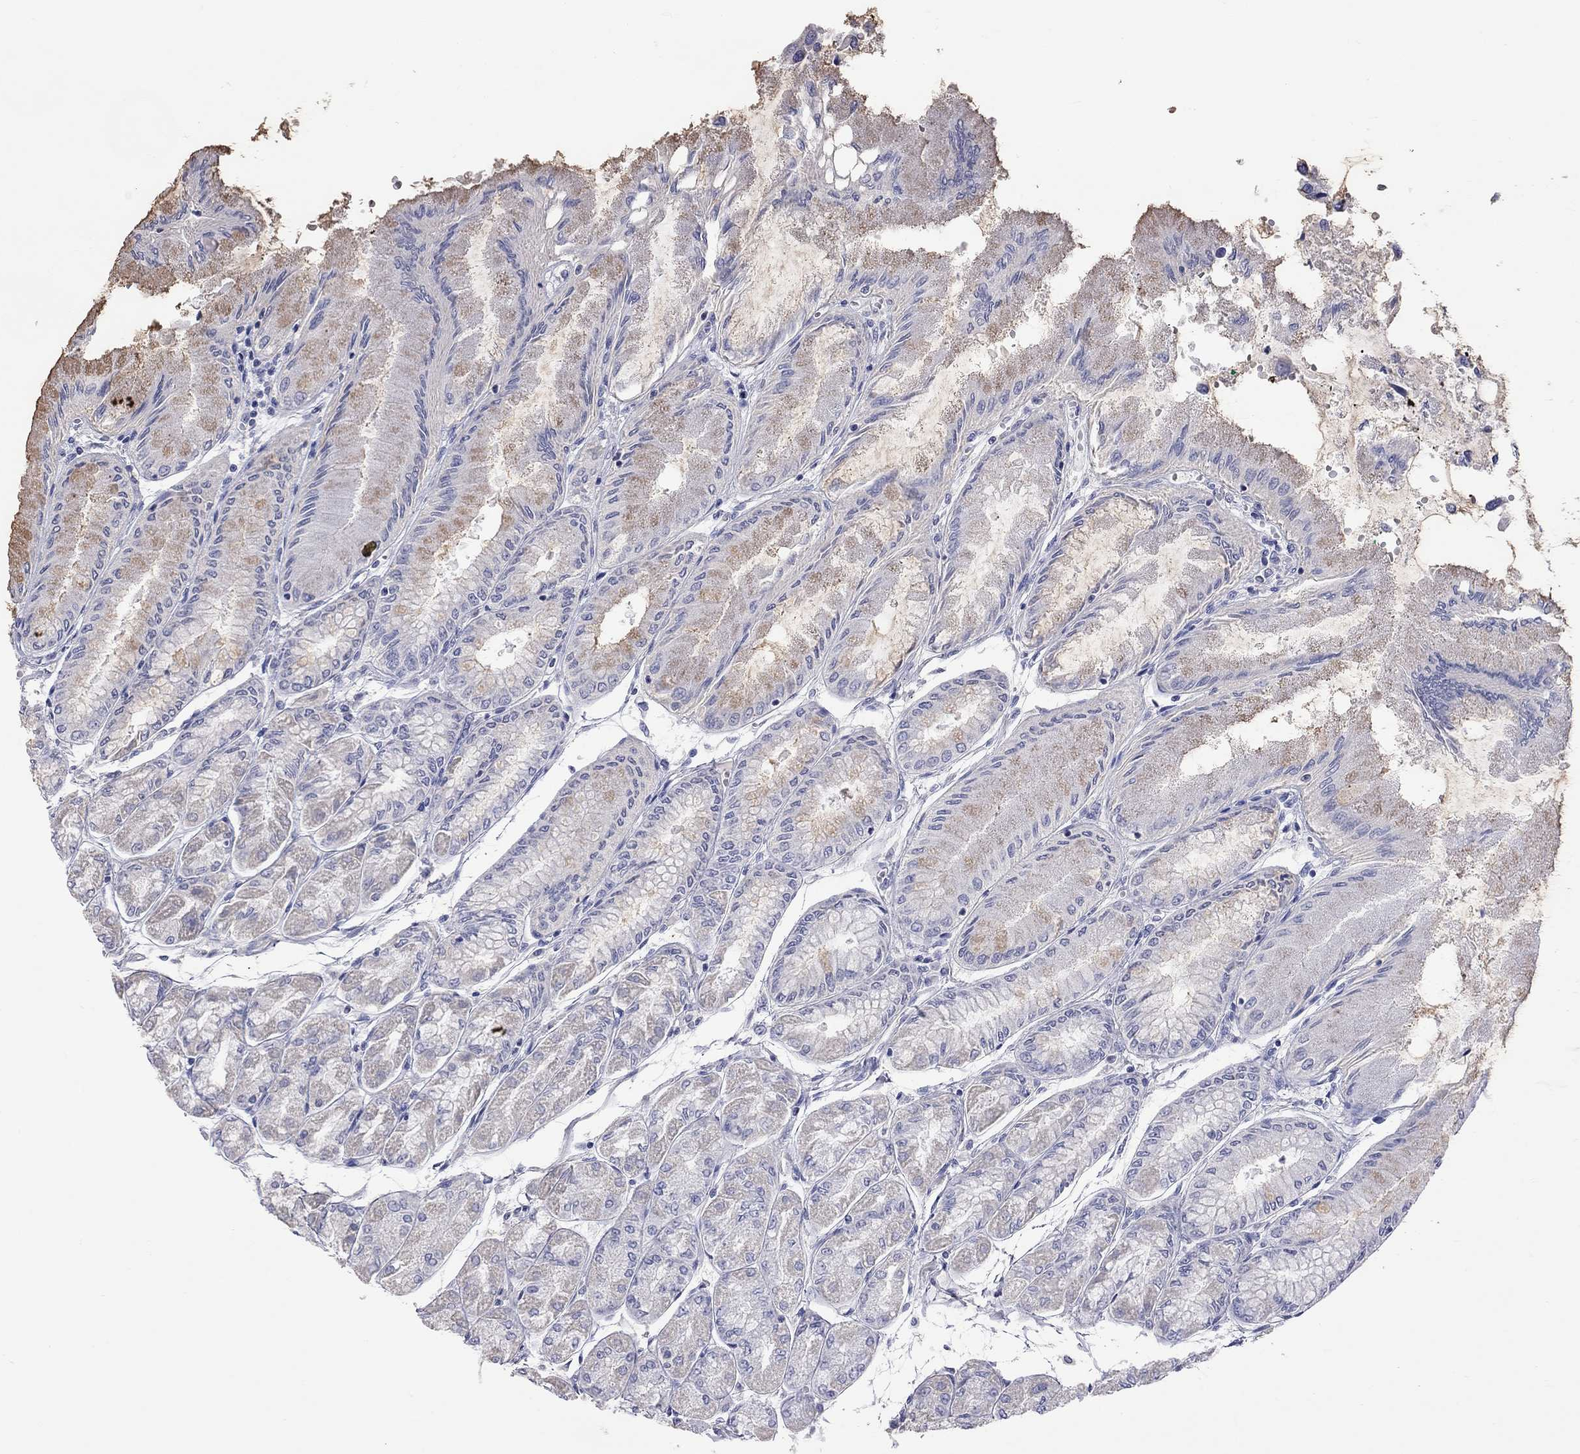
{"staining": {"intensity": "negative", "quantity": "none", "location": "none"}, "tissue": "stomach", "cell_type": "Glandular cells", "image_type": "normal", "snomed": [{"axis": "morphology", "description": "Normal tissue, NOS"}, {"axis": "topography", "description": "Stomach, upper"}], "caption": "This photomicrograph is of unremarkable stomach stained with IHC to label a protein in brown with the nuclei are counter-stained blue. There is no positivity in glandular cells.", "gene": "OPRK1", "patient": {"sex": "male", "age": 60}}